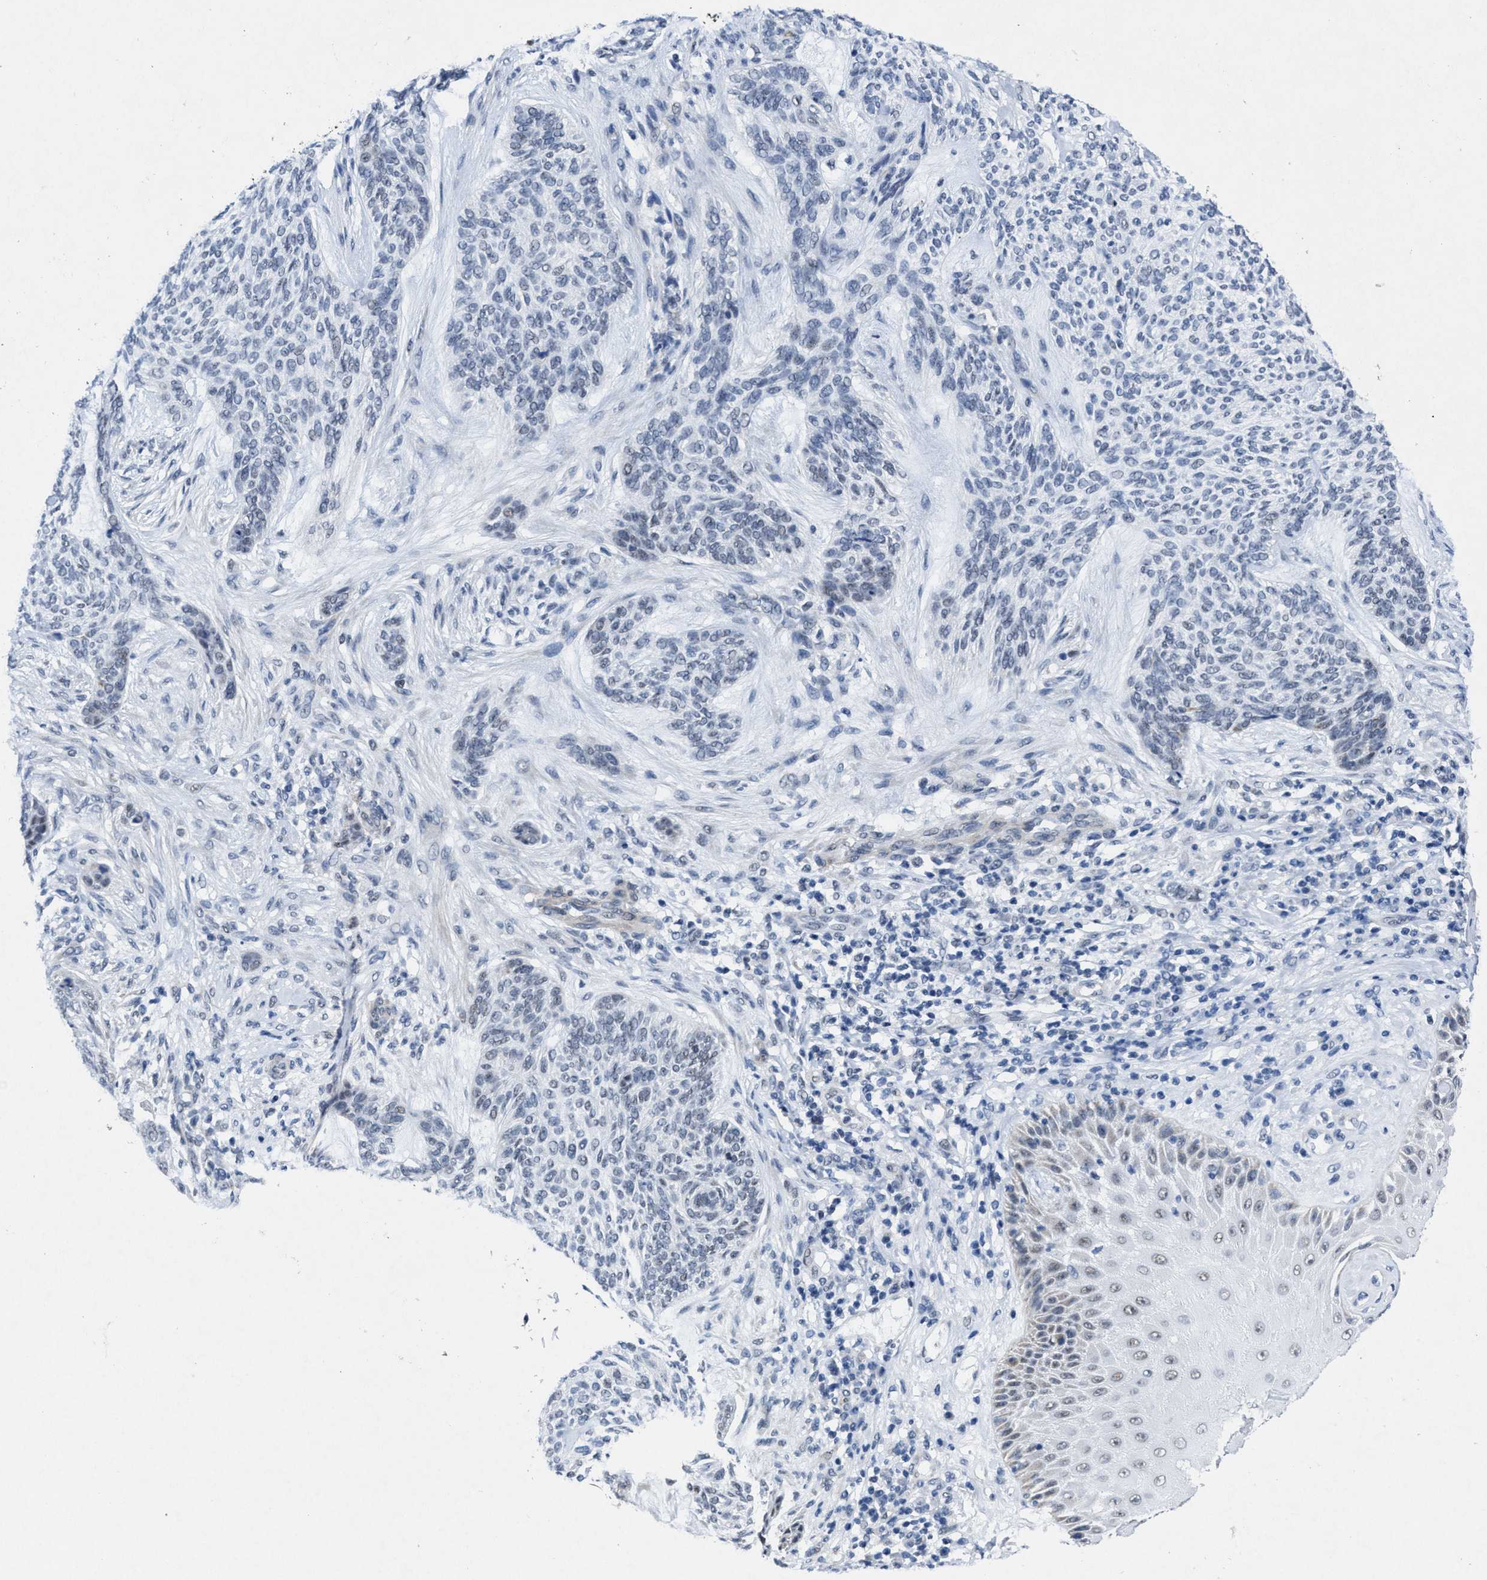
{"staining": {"intensity": "negative", "quantity": "none", "location": "none"}, "tissue": "skin cancer", "cell_type": "Tumor cells", "image_type": "cancer", "snomed": [{"axis": "morphology", "description": "Basal cell carcinoma"}, {"axis": "topography", "description": "Skin"}], "caption": "An immunohistochemistry micrograph of basal cell carcinoma (skin) is shown. There is no staining in tumor cells of basal cell carcinoma (skin).", "gene": "ID3", "patient": {"sex": "male", "age": 55}}